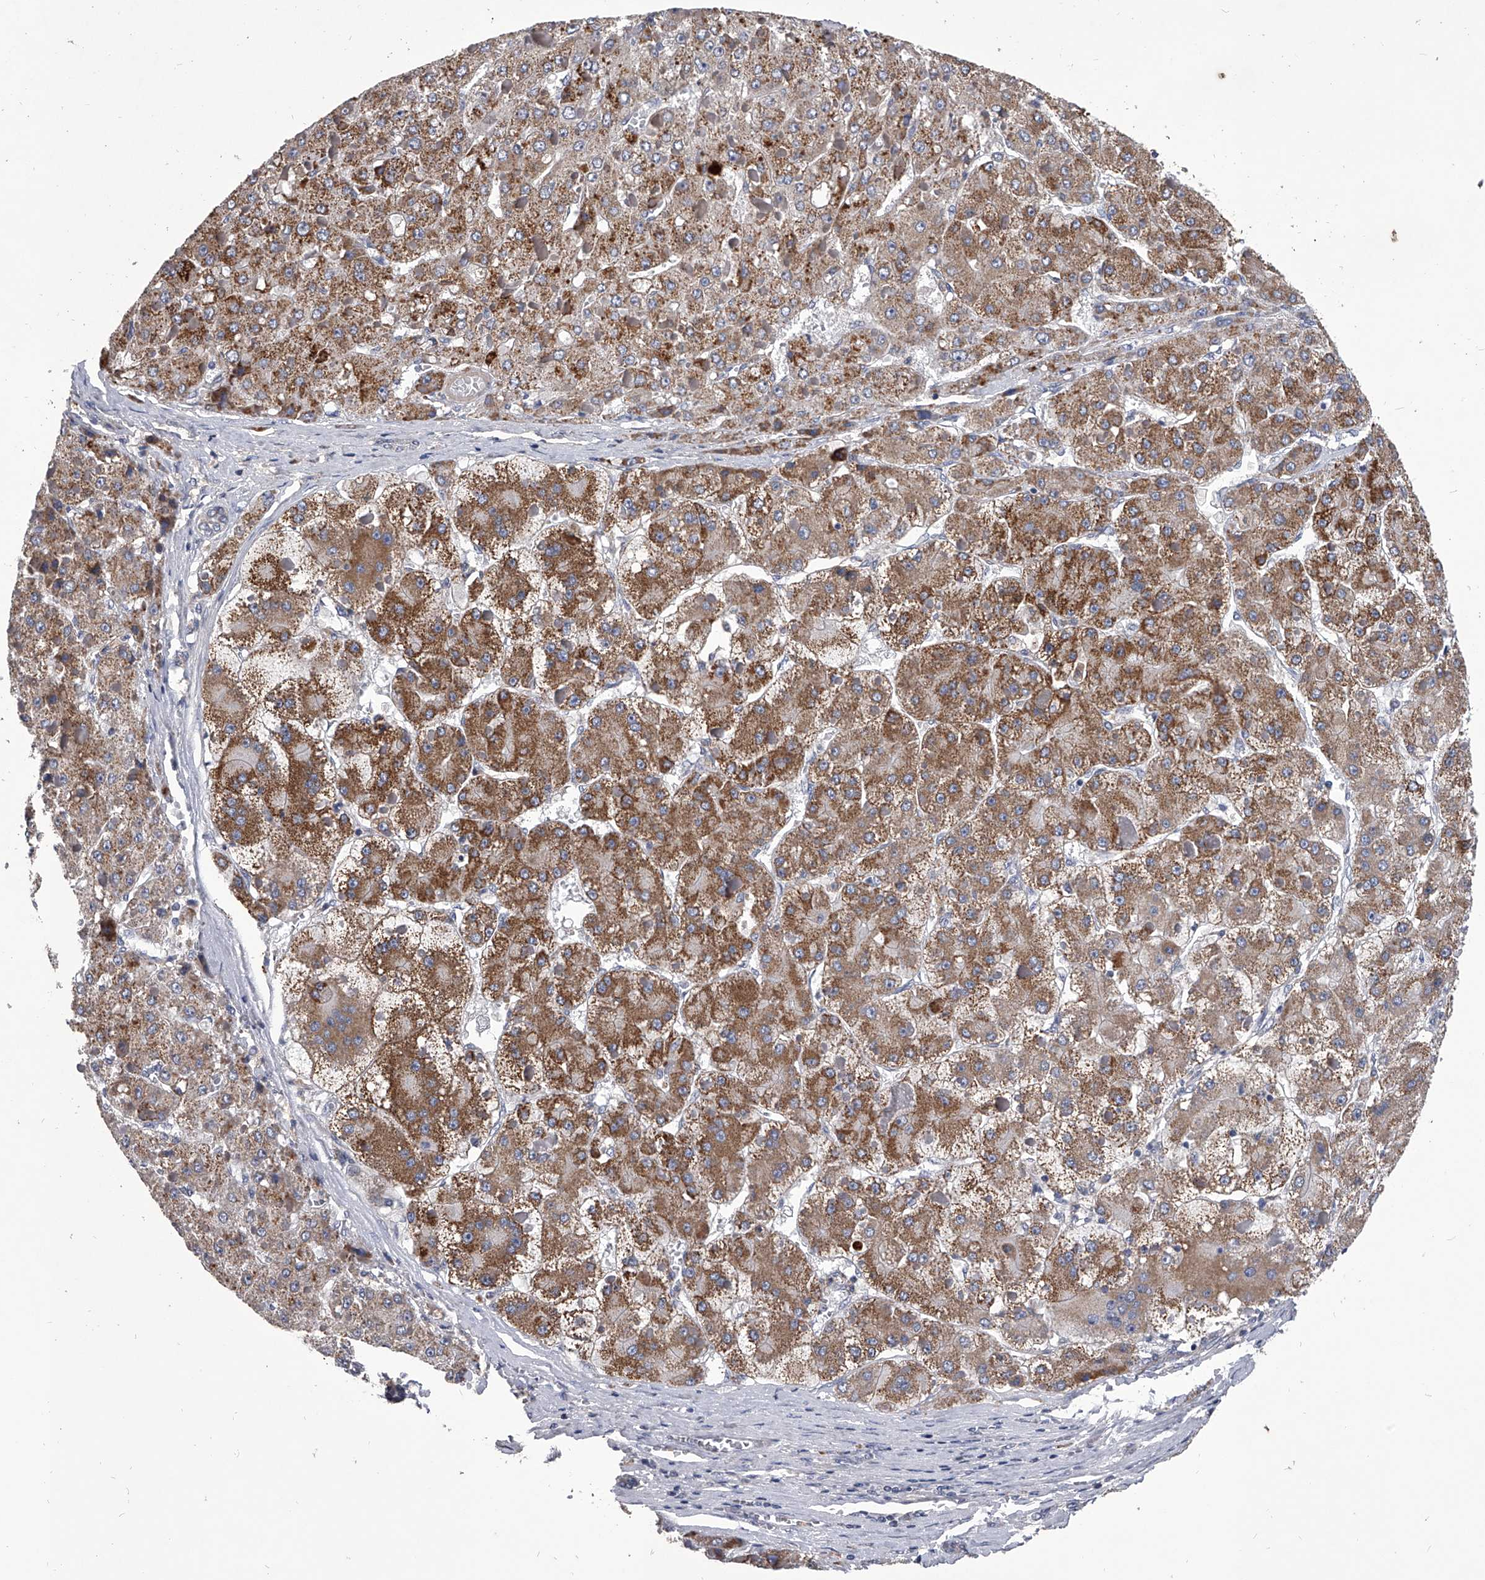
{"staining": {"intensity": "moderate", "quantity": ">75%", "location": "cytoplasmic/membranous"}, "tissue": "liver cancer", "cell_type": "Tumor cells", "image_type": "cancer", "snomed": [{"axis": "morphology", "description": "Carcinoma, Hepatocellular, NOS"}, {"axis": "topography", "description": "Liver"}], "caption": "This is an image of IHC staining of liver hepatocellular carcinoma, which shows moderate expression in the cytoplasmic/membranous of tumor cells.", "gene": "NRP1", "patient": {"sex": "female", "age": 73}}